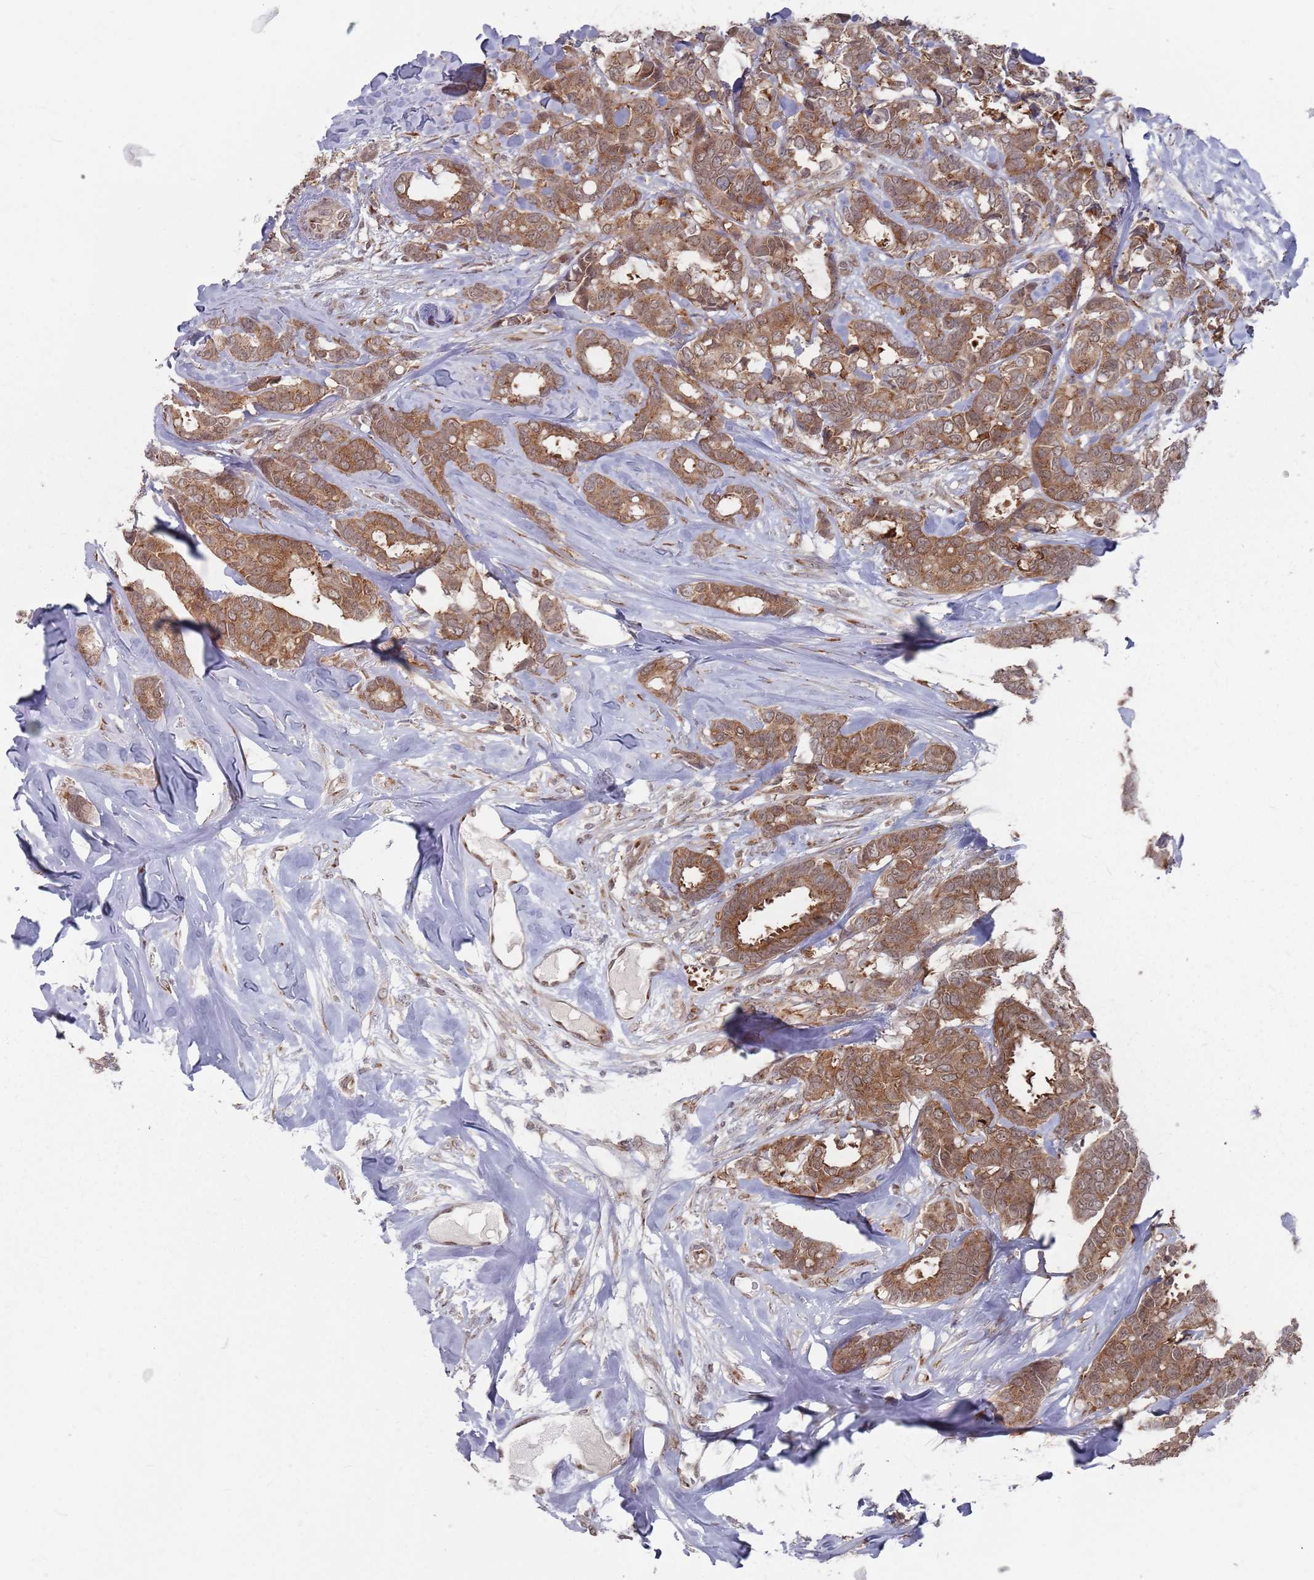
{"staining": {"intensity": "moderate", "quantity": ">75%", "location": "cytoplasmic/membranous"}, "tissue": "breast cancer", "cell_type": "Tumor cells", "image_type": "cancer", "snomed": [{"axis": "morphology", "description": "Duct carcinoma"}, {"axis": "topography", "description": "Breast"}], "caption": "Human breast cancer stained with a brown dye shows moderate cytoplasmic/membranous positive staining in approximately >75% of tumor cells.", "gene": "FMO4", "patient": {"sex": "female", "age": 87}}